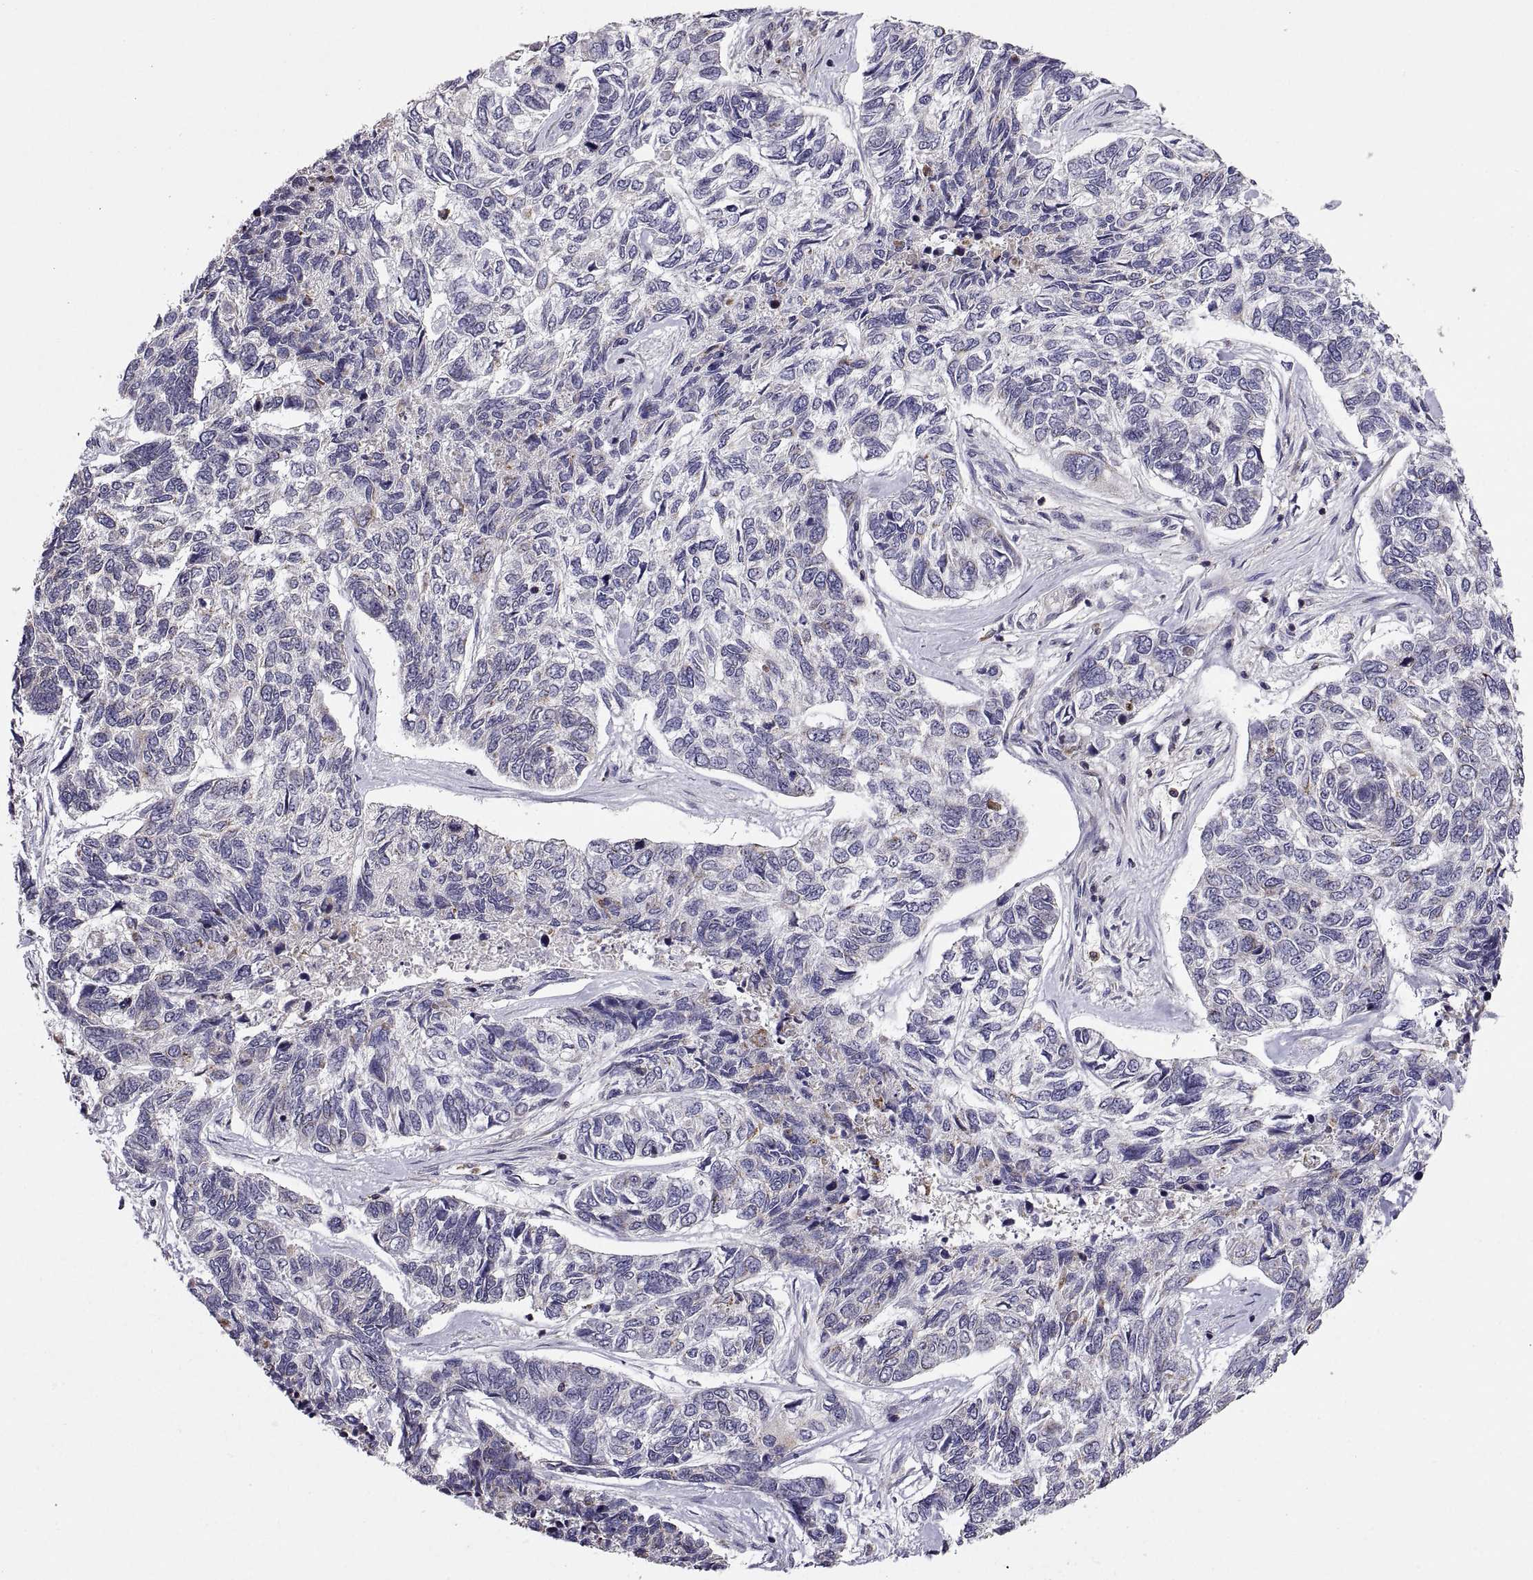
{"staining": {"intensity": "negative", "quantity": "none", "location": "none"}, "tissue": "skin cancer", "cell_type": "Tumor cells", "image_type": "cancer", "snomed": [{"axis": "morphology", "description": "Basal cell carcinoma"}, {"axis": "topography", "description": "Skin"}], "caption": "High power microscopy image of an immunohistochemistry (IHC) photomicrograph of basal cell carcinoma (skin), revealing no significant expression in tumor cells.", "gene": "ACAP1", "patient": {"sex": "female", "age": 65}}